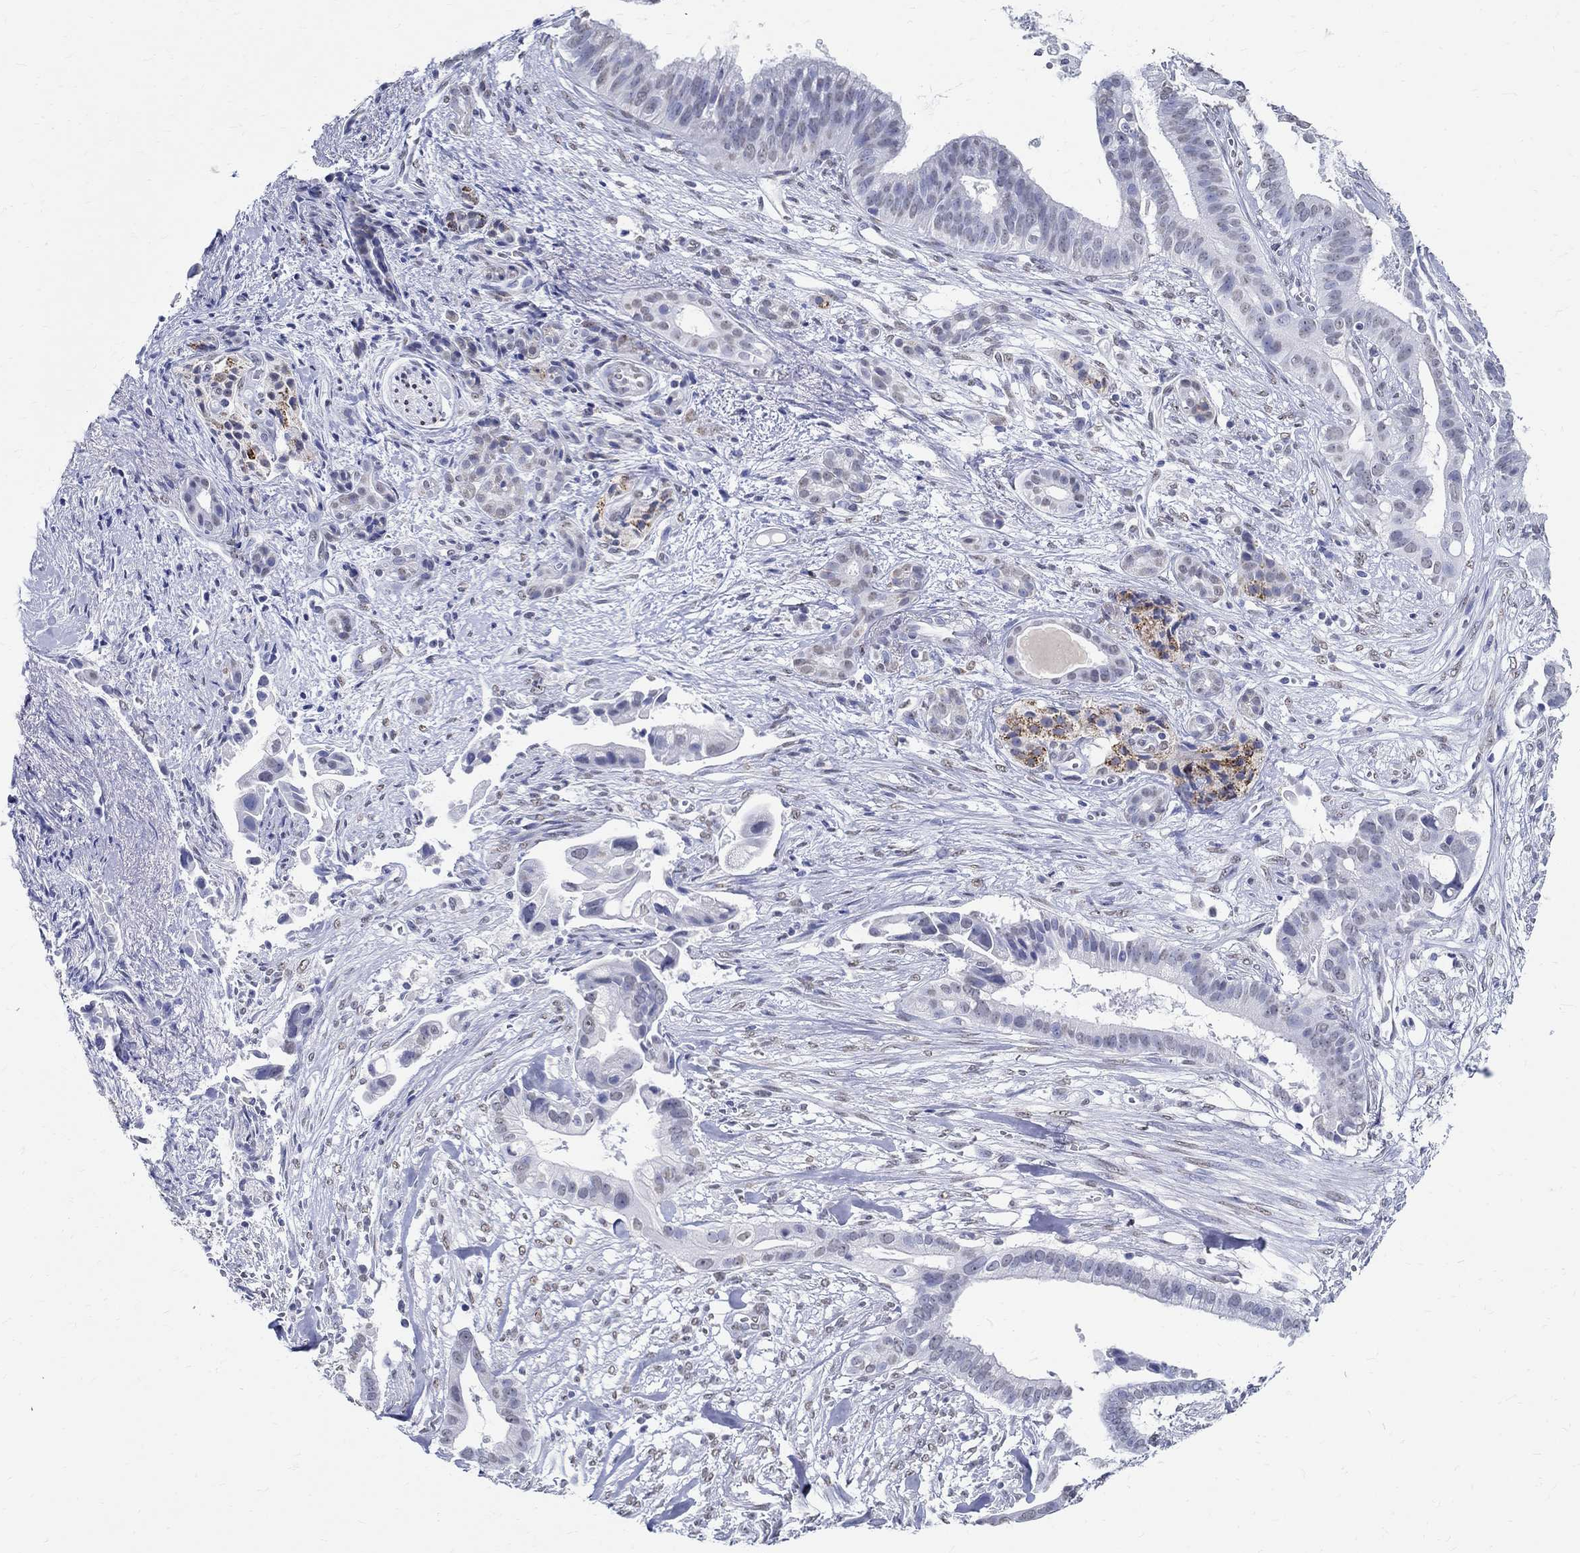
{"staining": {"intensity": "negative", "quantity": "none", "location": "none"}, "tissue": "pancreatic cancer", "cell_type": "Tumor cells", "image_type": "cancer", "snomed": [{"axis": "morphology", "description": "Adenocarcinoma, NOS"}, {"axis": "topography", "description": "Pancreas"}], "caption": "This is an immunohistochemistry (IHC) image of human pancreatic adenocarcinoma. There is no expression in tumor cells.", "gene": "TSPAN16", "patient": {"sex": "male", "age": 61}}